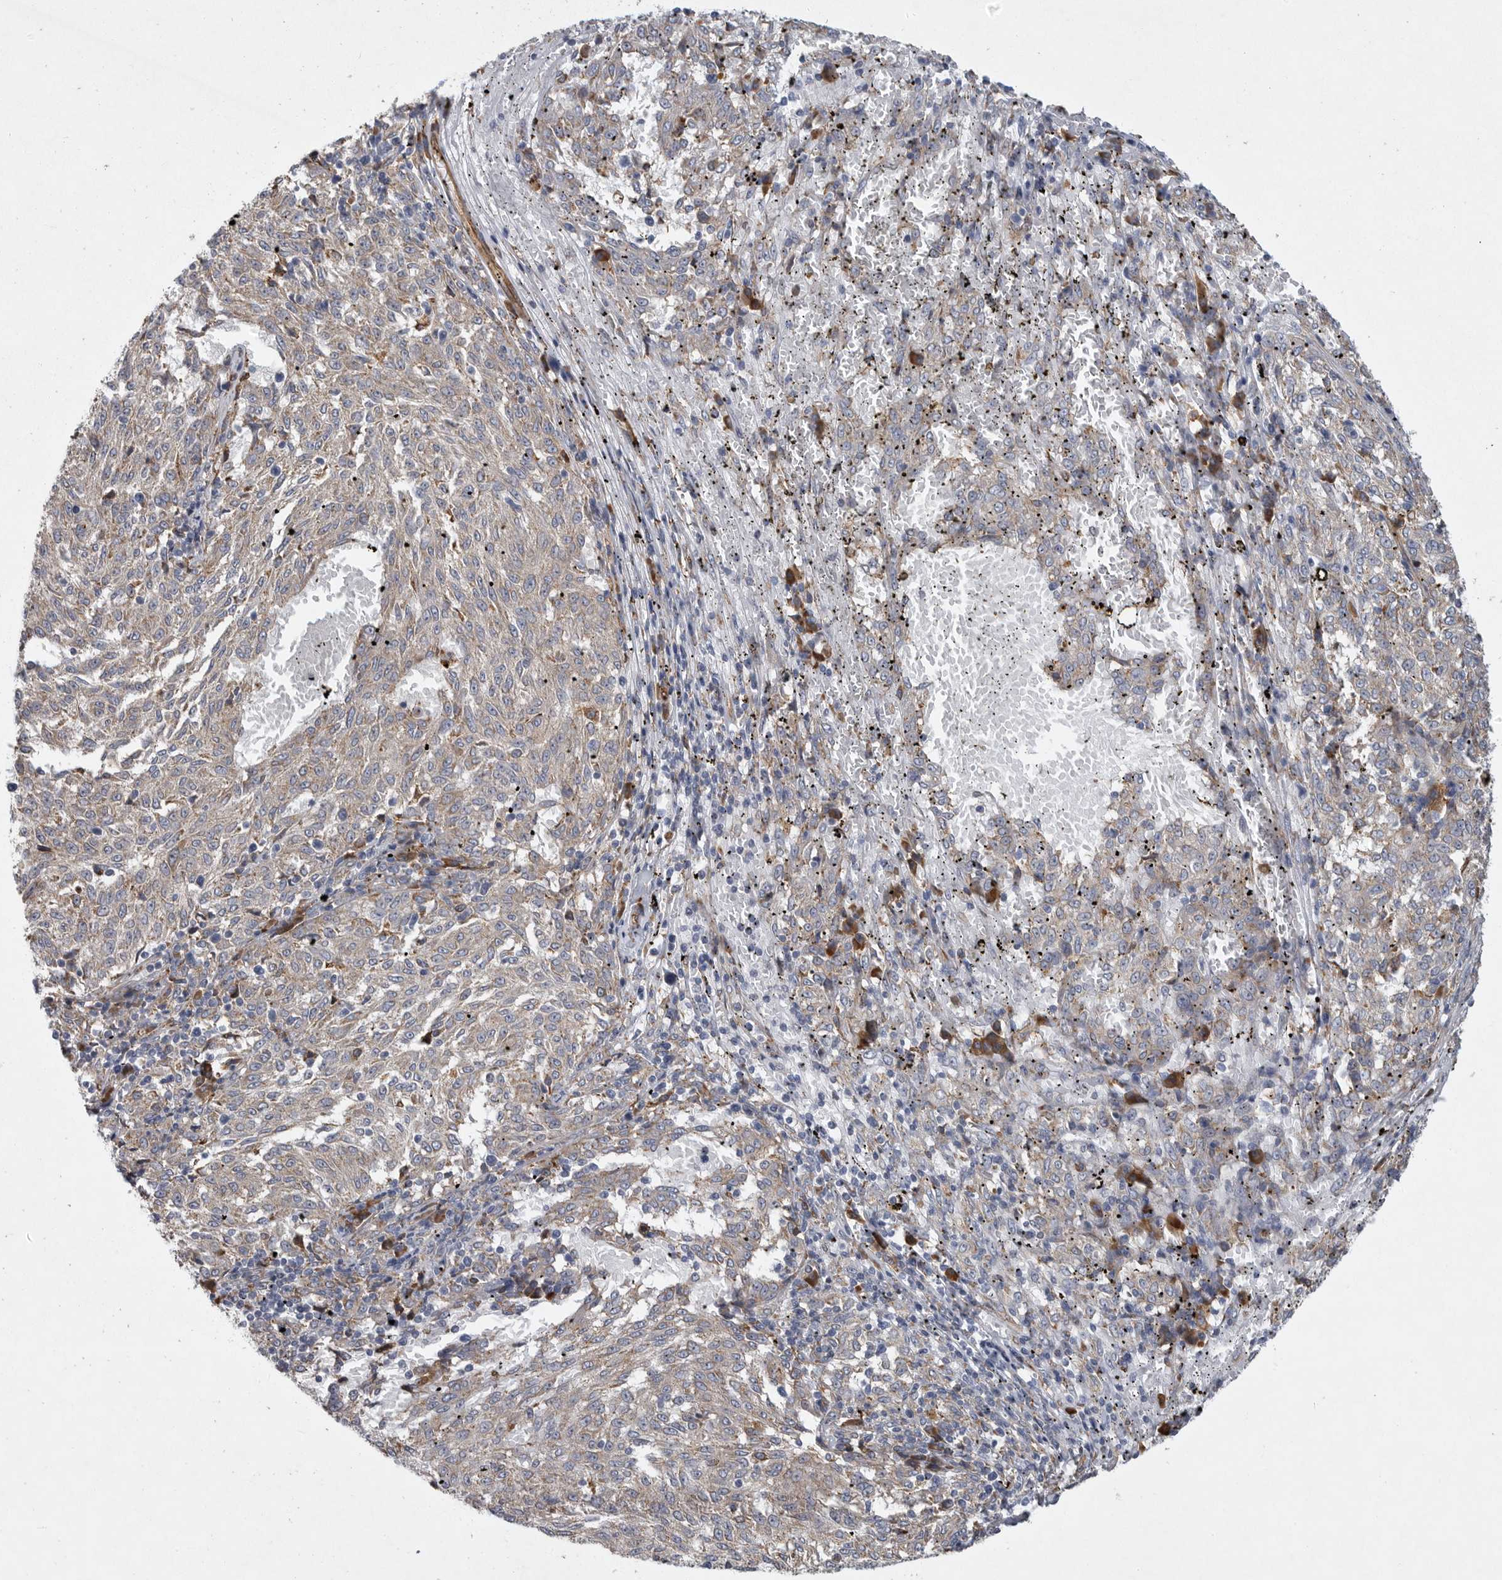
{"staining": {"intensity": "weak", "quantity": ">75%", "location": "cytoplasmic/membranous"}, "tissue": "melanoma", "cell_type": "Tumor cells", "image_type": "cancer", "snomed": [{"axis": "morphology", "description": "Malignant melanoma, NOS"}, {"axis": "topography", "description": "Skin"}], "caption": "Immunohistochemistry (IHC) of malignant melanoma demonstrates low levels of weak cytoplasmic/membranous expression in about >75% of tumor cells.", "gene": "MINPP1", "patient": {"sex": "female", "age": 72}}